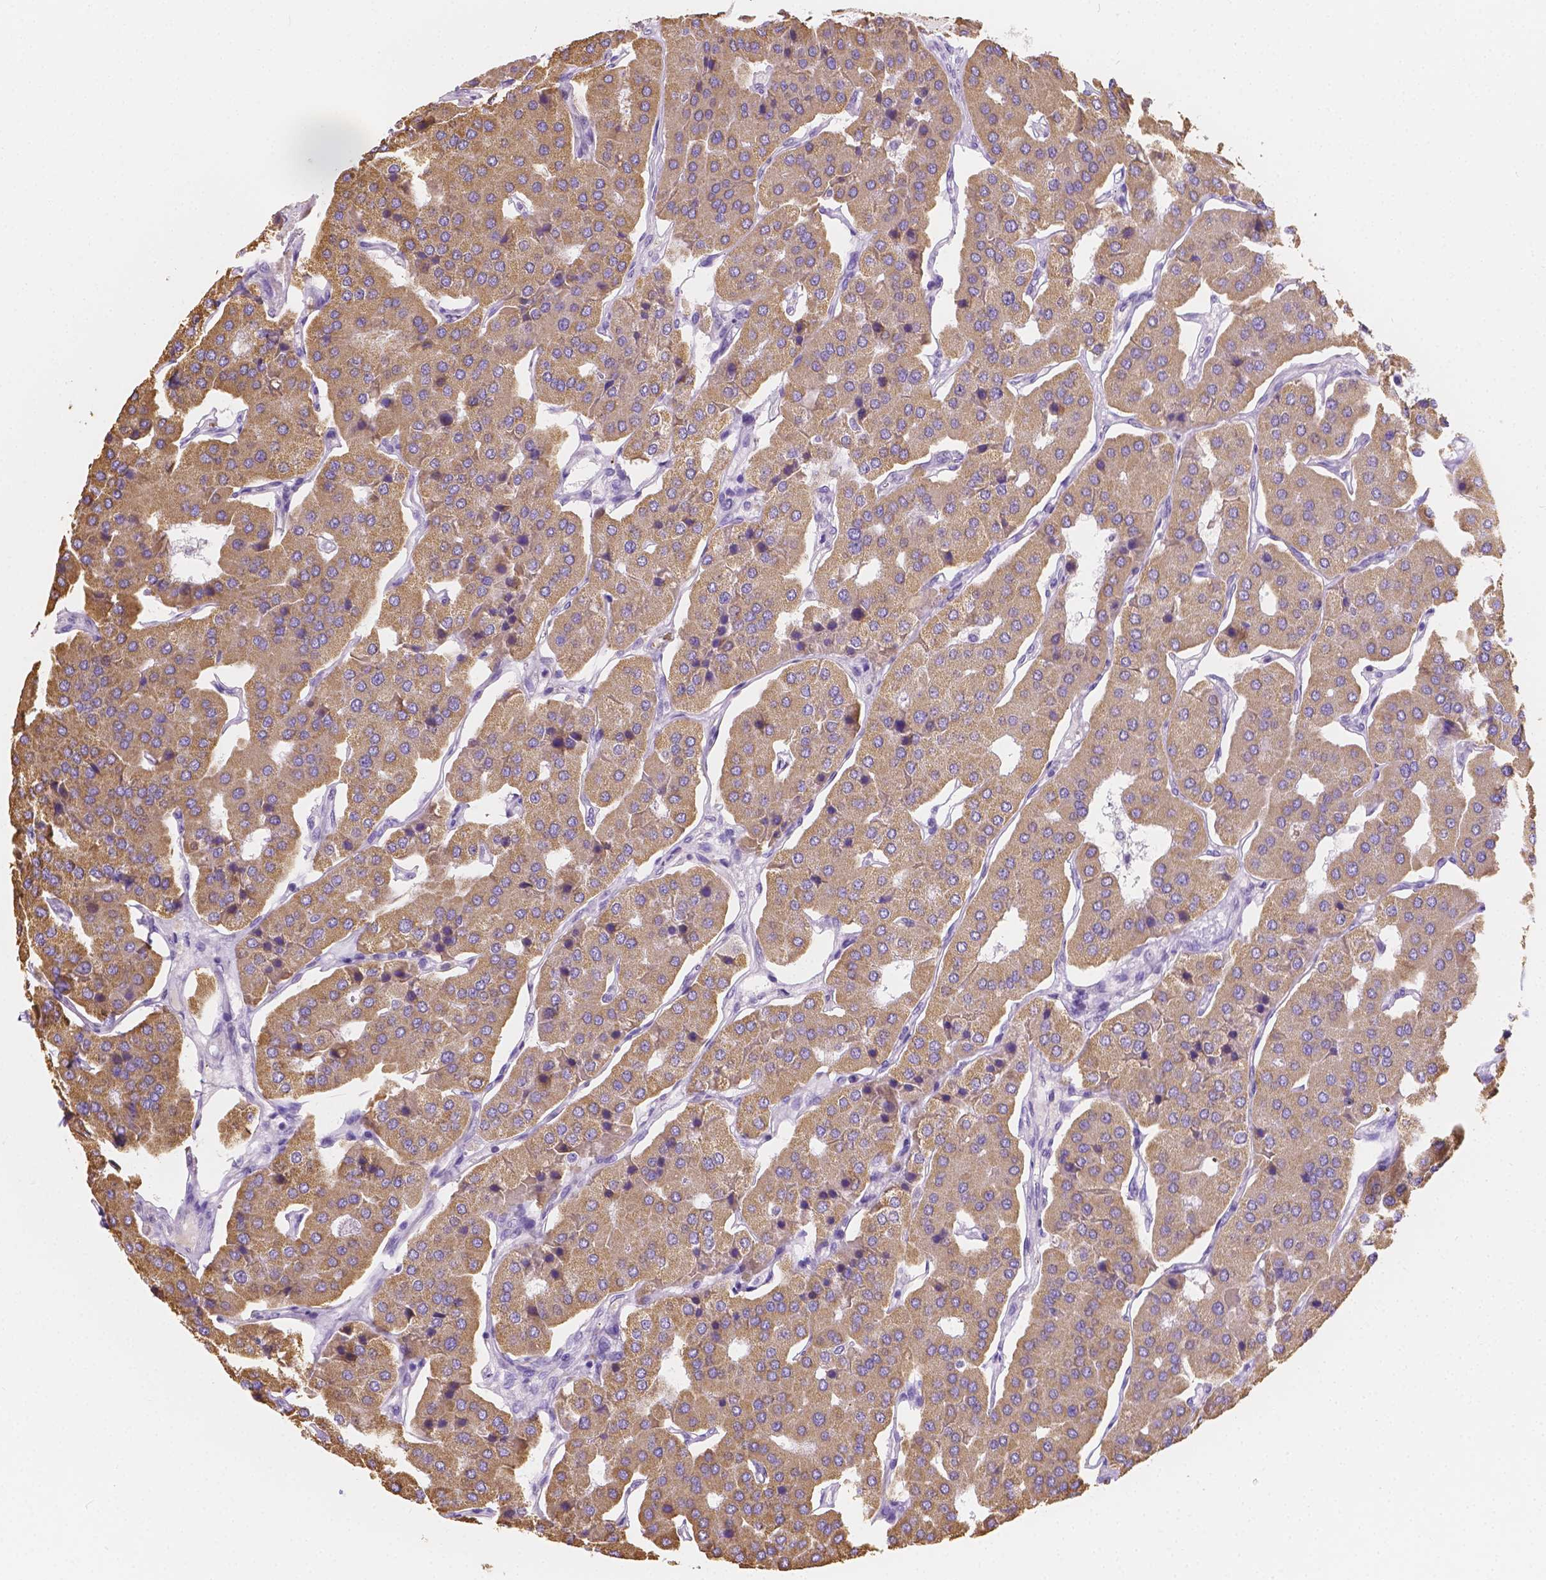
{"staining": {"intensity": "moderate", "quantity": ">75%", "location": "cytoplasmic/membranous"}, "tissue": "parathyroid gland", "cell_type": "Glandular cells", "image_type": "normal", "snomed": [{"axis": "morphology", "description": "Normal tissue, NOS"}, {"axis": "morphology", "description": "Adenoma, NOS"}, {"axis": "topography", "description": "Parathyroid gland"}], "caption": "Brown immunohistochemical staining in benign parathyroid gland demonstrates moderate cytoplasmic/membranous positivity in approximately >75% of glandular cells.", "gene": "TMEM130", "patient": {"sex": "female", "age": 86}}